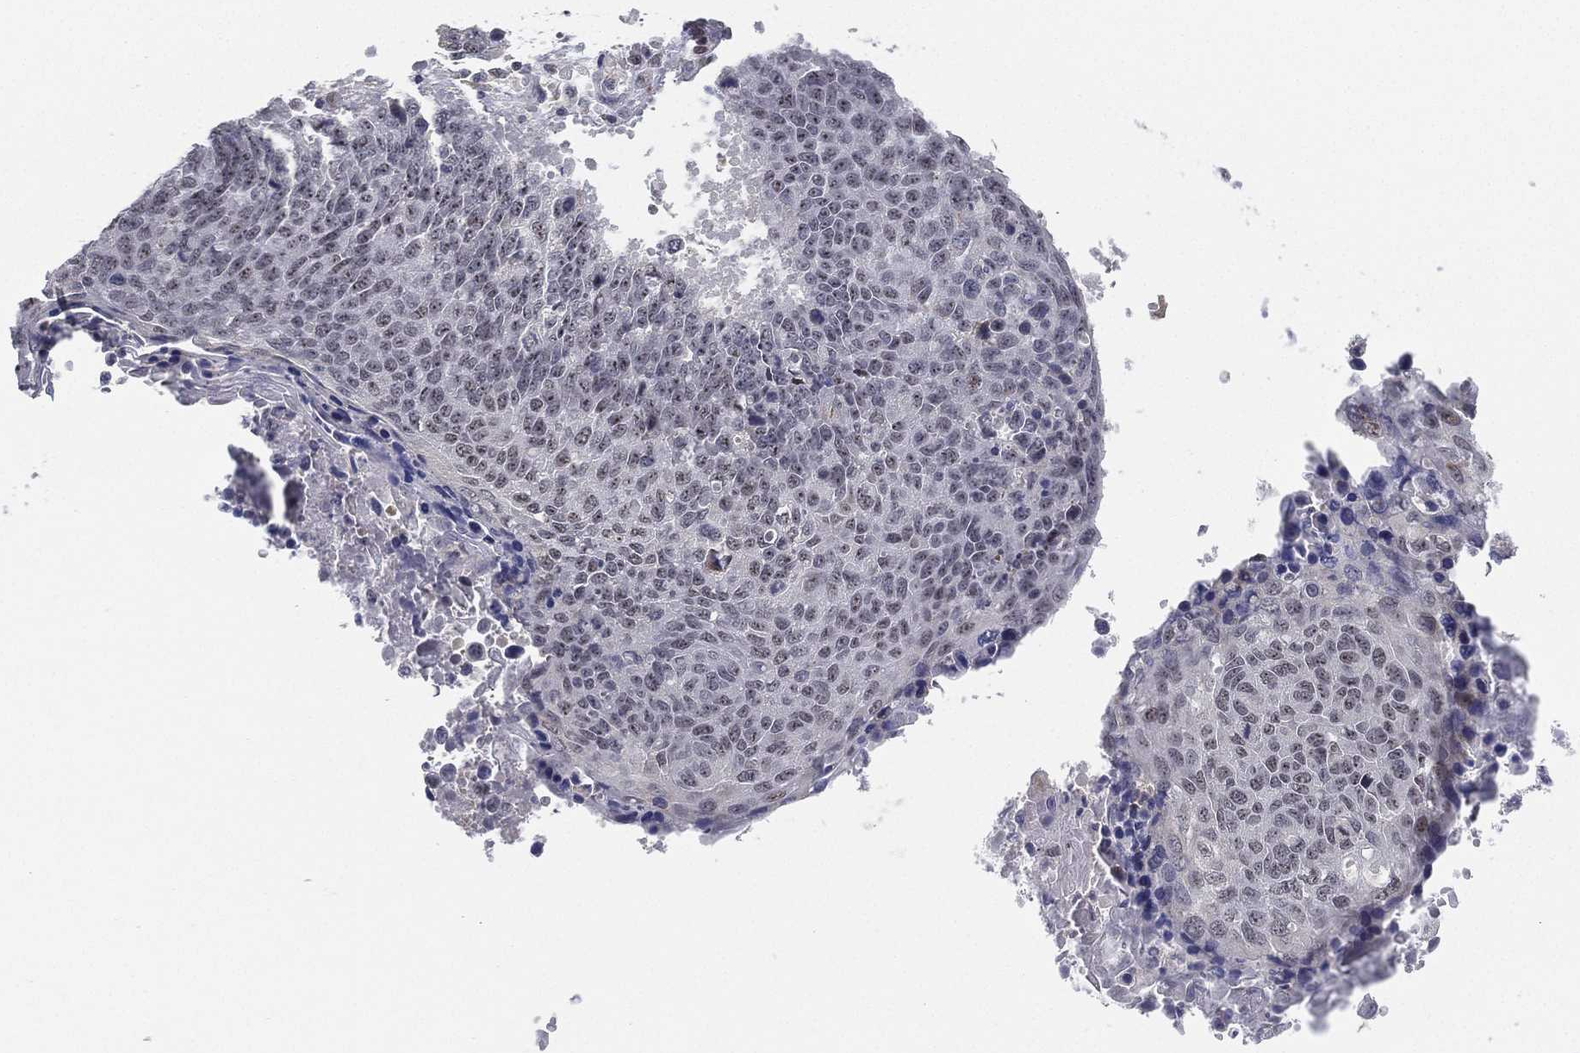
{"staining": {"intensity": "weak", "quantity": ">75%", "location": "nuclear"}, "tissue": "lung cancer", "cell_type": "Tumor cells", "image_type": "cancer", "snomed": [{"axis": "morphology", "description": "Squamous cell carcinoma, NOS"}, {"axis": "topography", "description": "Lung"}], "caption": "Immunohistochemistry (IHC) image of human lung cancer stained for a protein (brown), which exhibits low levels of weak nuclear staining in approximately >75% of tumor cells.", "gene": "PPP1R16B", "patient": {"sex": "male", "age": 73}}